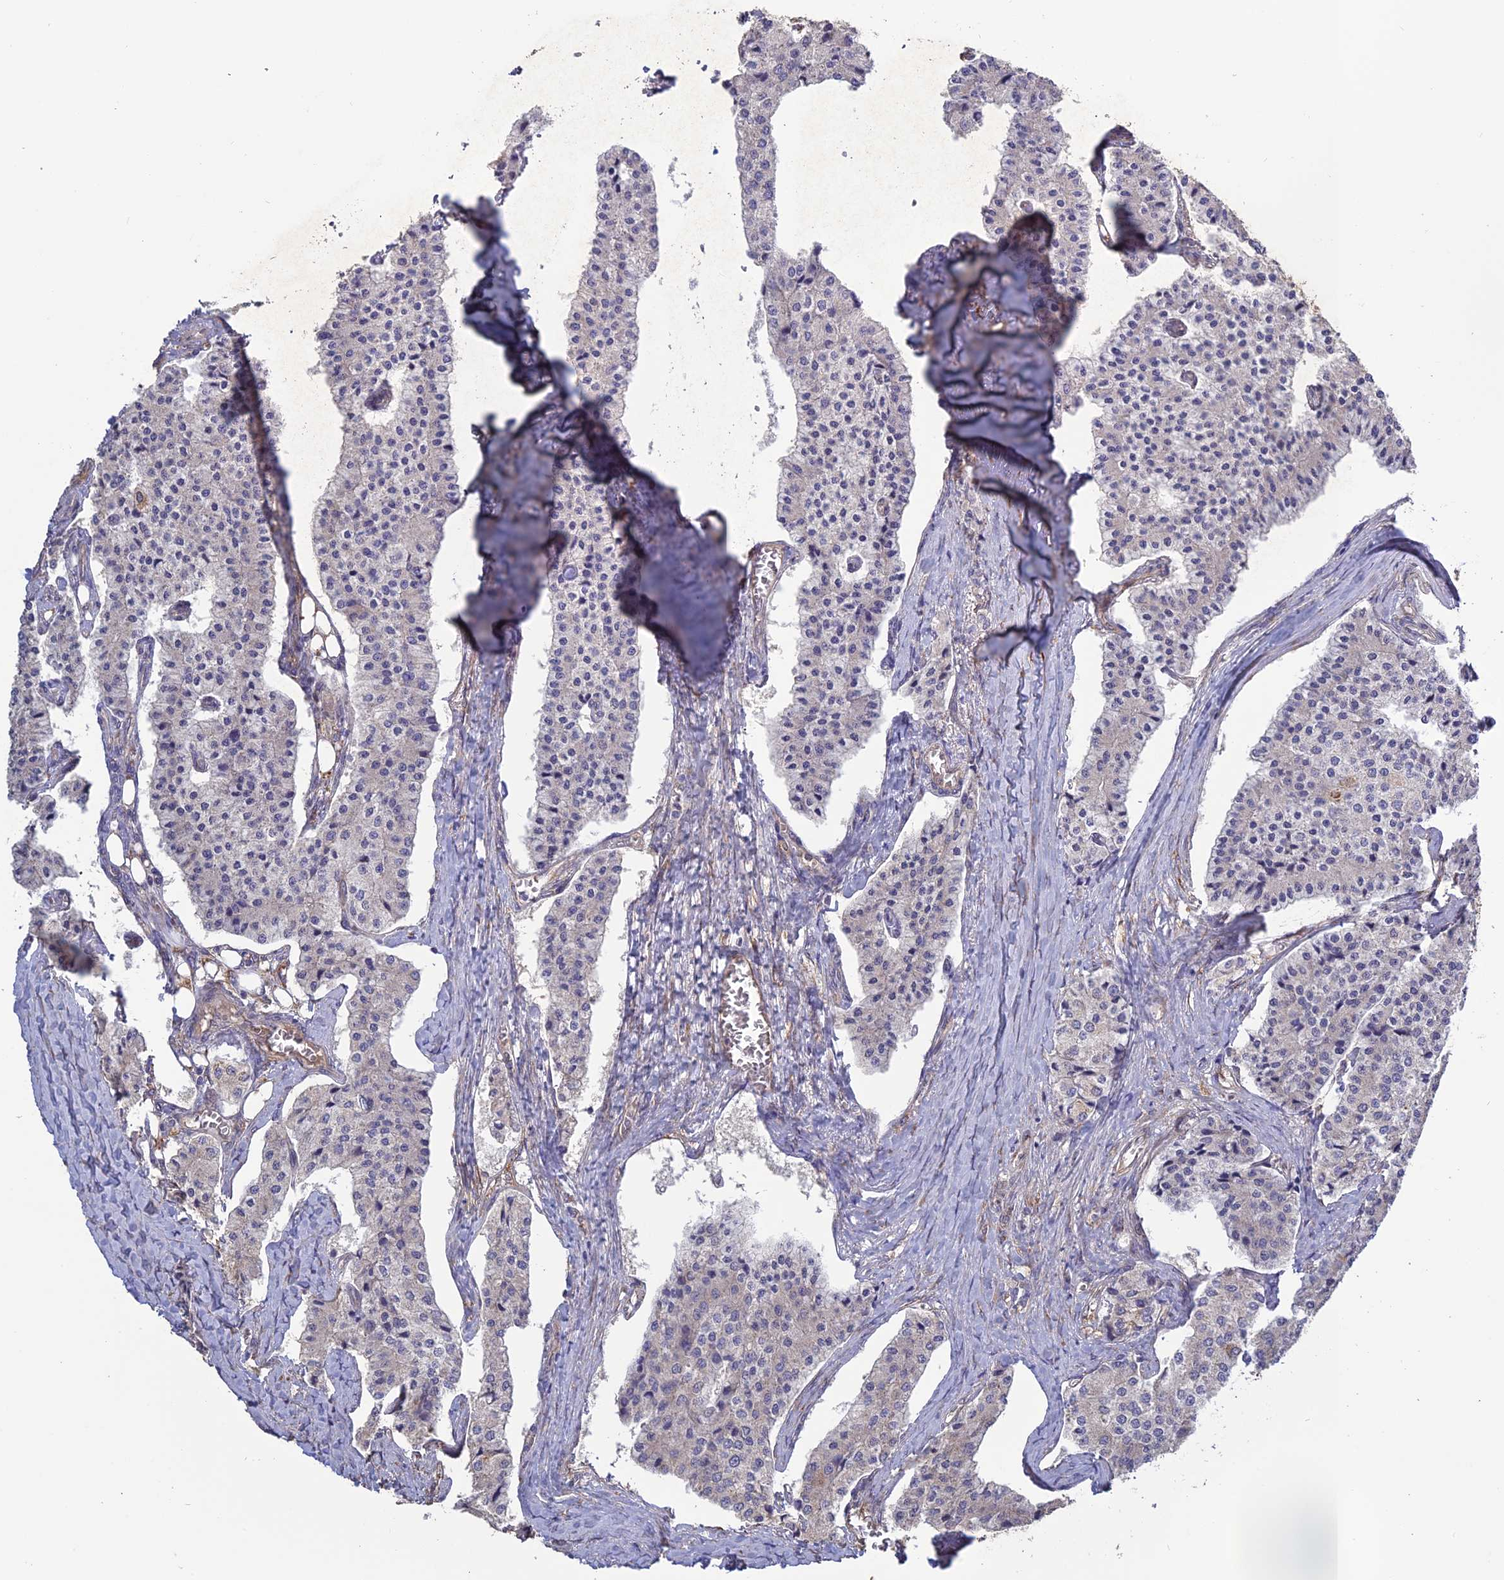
{"staining": {"intensity": "negative", "quantity": "none", "location": "none"}, "tissue": "carcinoid", "cell_type": "Tumor cells", "image_type": "cancer", "snomed": [{"axis": "morphology", "description": "Carcinoid, malignant, NOS"}, {"axis": "topography", "description": "Colon"}], "caption": "This is a histopathology image of immunohistochemistry (IHC) staining of malignant carcinoid, which shows no expression in tumor cells.", "gene": "PPIC", "patient": {"sex": "female", "age": 52}}